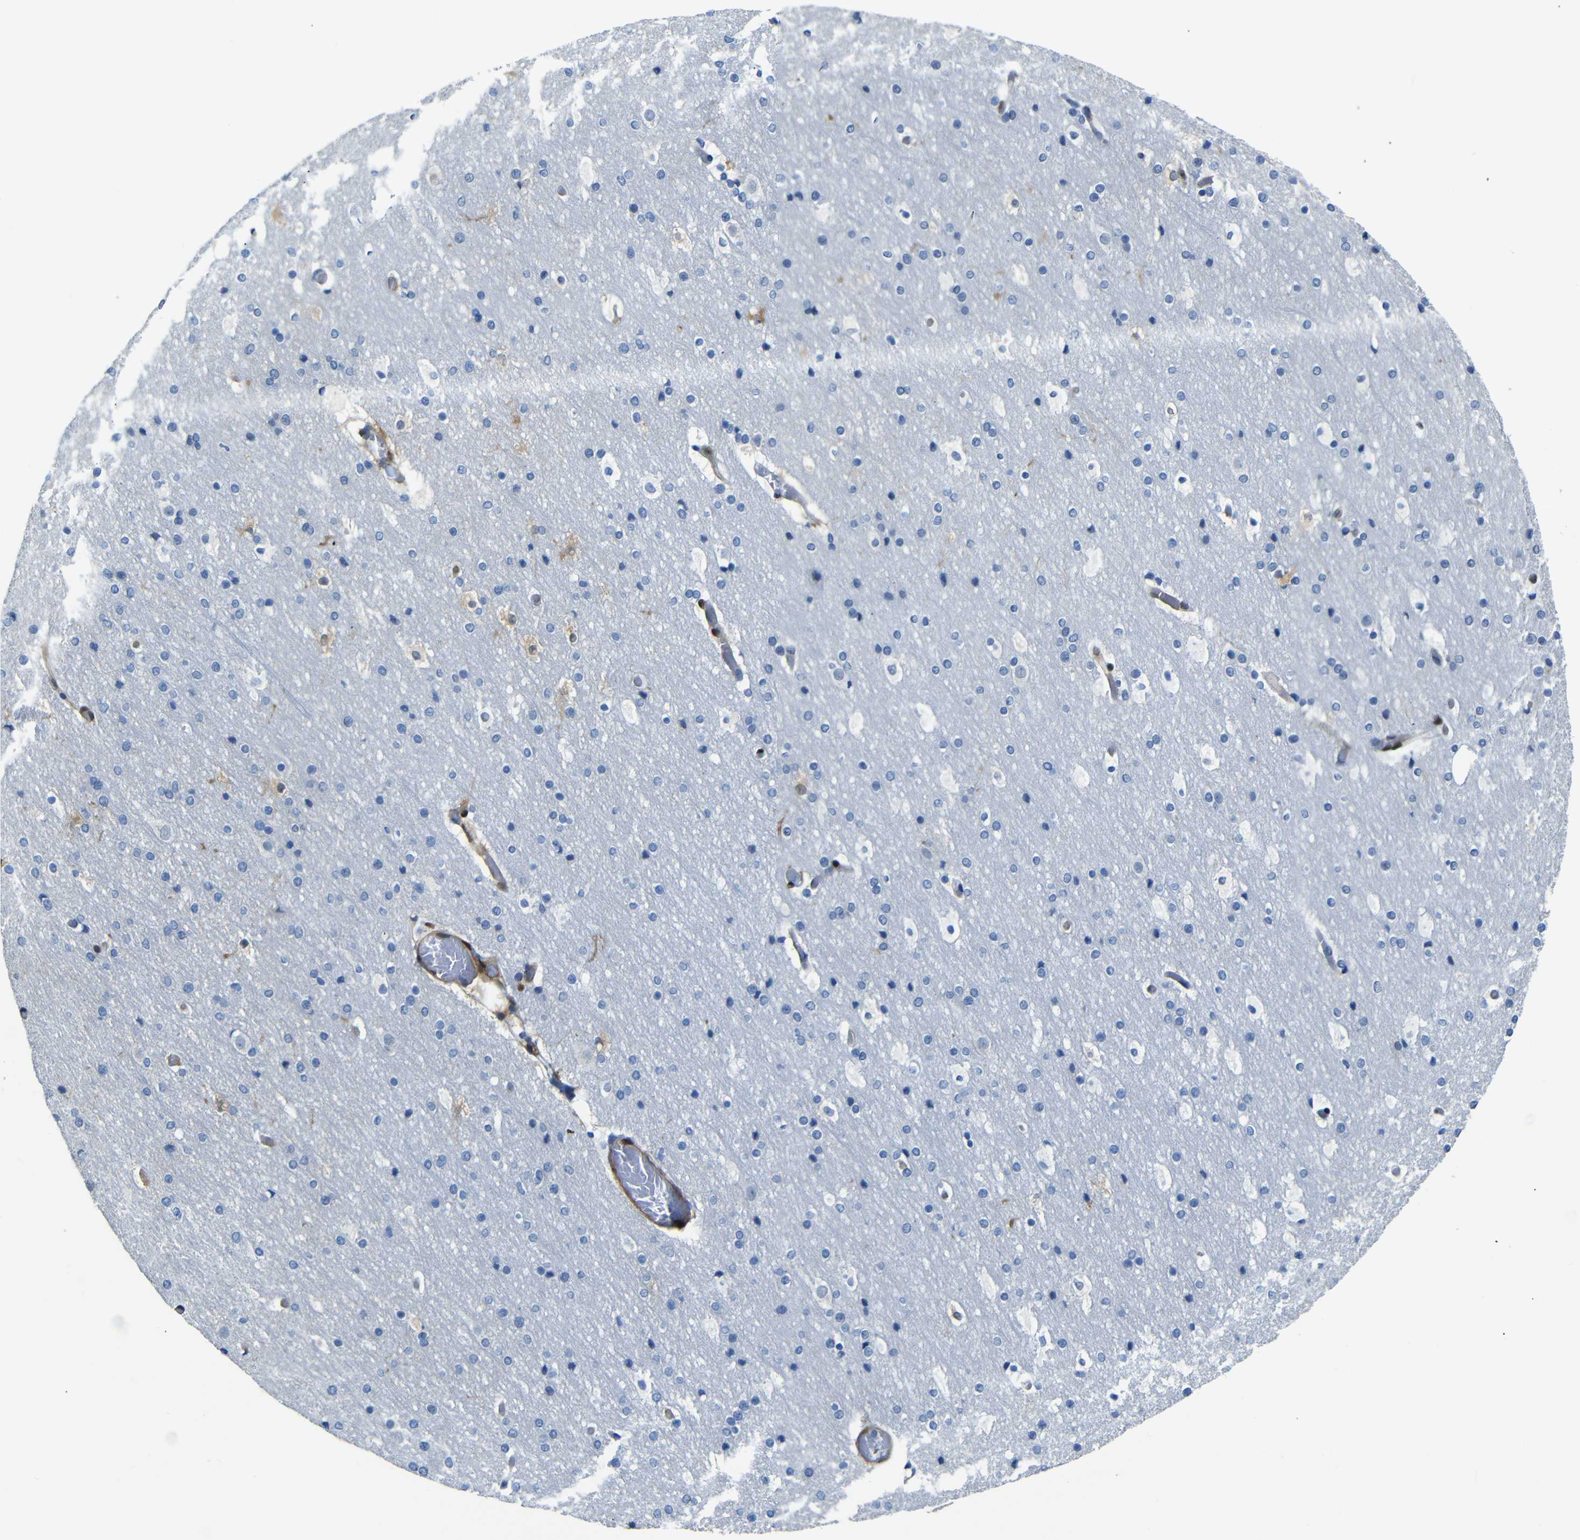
{"staining": {"intensity": "moderate", "quantity": ">75%", "location": "cytoplasmic/membranous"}, "tissue": "cerebral cortex", "cell_type": "Endothelial cells", "image_type": "normal", "snomed": [{"axis": "morphology", "description": "Normal tissue, NOS"}, {"axis": "topography", "description": "Cerebral cortex"}], "caption": "Benign cerebral cortex exhibits moderate cytoplasmic/membranous expression in about >75% of endothelial cells, visualized by immunohistochemistry.", "gene": "YAP1", "patient": {"sex": "male", "age": 57}}